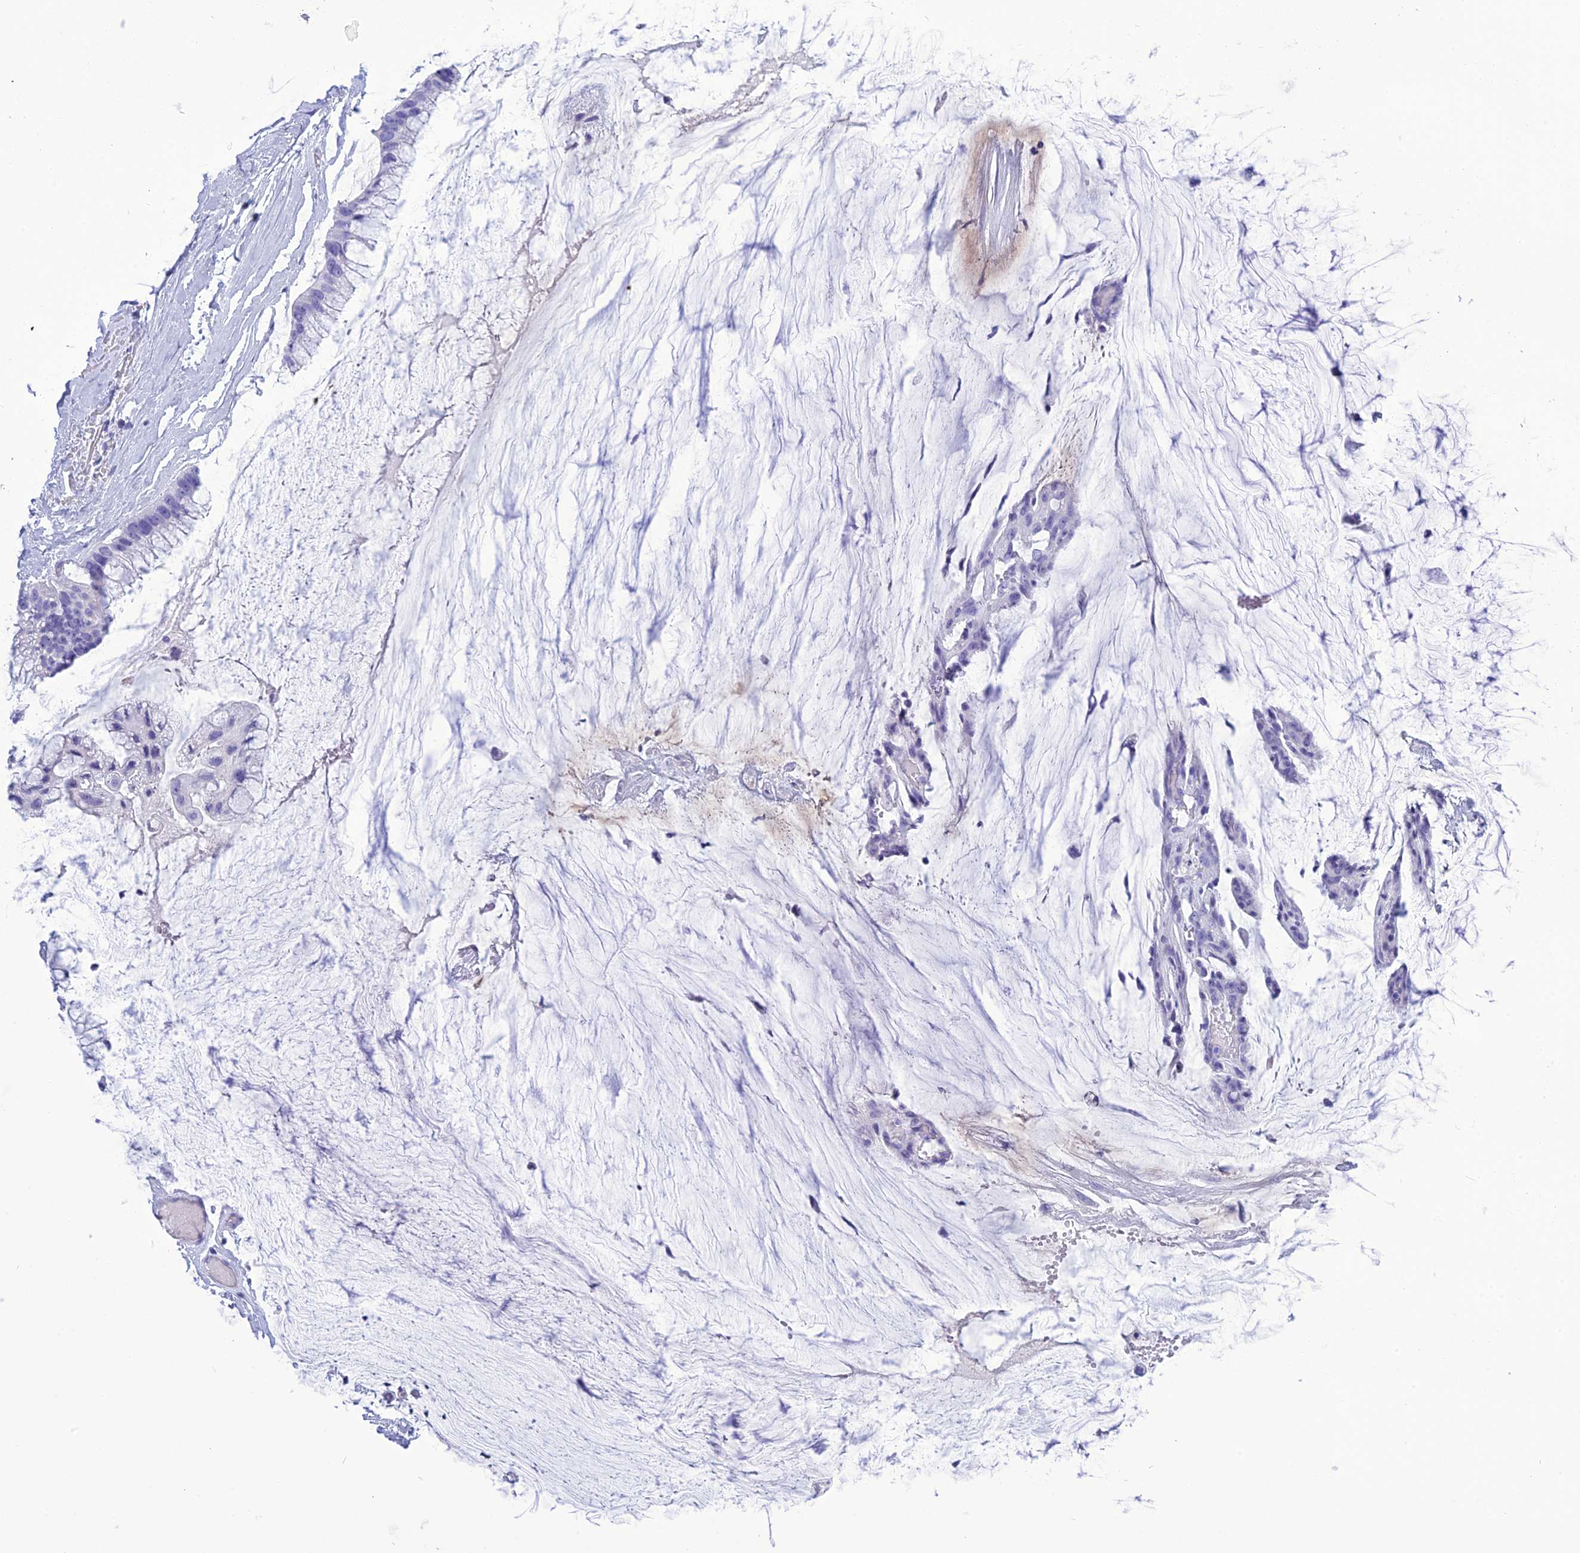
{"staining": {"intensity": "negative", "quantity": "none", "location": "none"}, "tissue": "ovarian cancer", "cell_type": "Tumor cells", "image_type": "cancer", "snomed": [{"axis": "morphology", "description": "Cystadenocarcinoma, mucinous, NOS"}, {"axis": "topography", "description": "Ovary"}], "caption": "Immunohistochemistry histopathology image of neoplastic tissue: human mucinous cystadenocarcinoma (ovarian) stained with DAB demonstrates no significant protein staining in tumor cells.", "gene": "BBS2", "patient": {"sex": "female", "age": 39}}